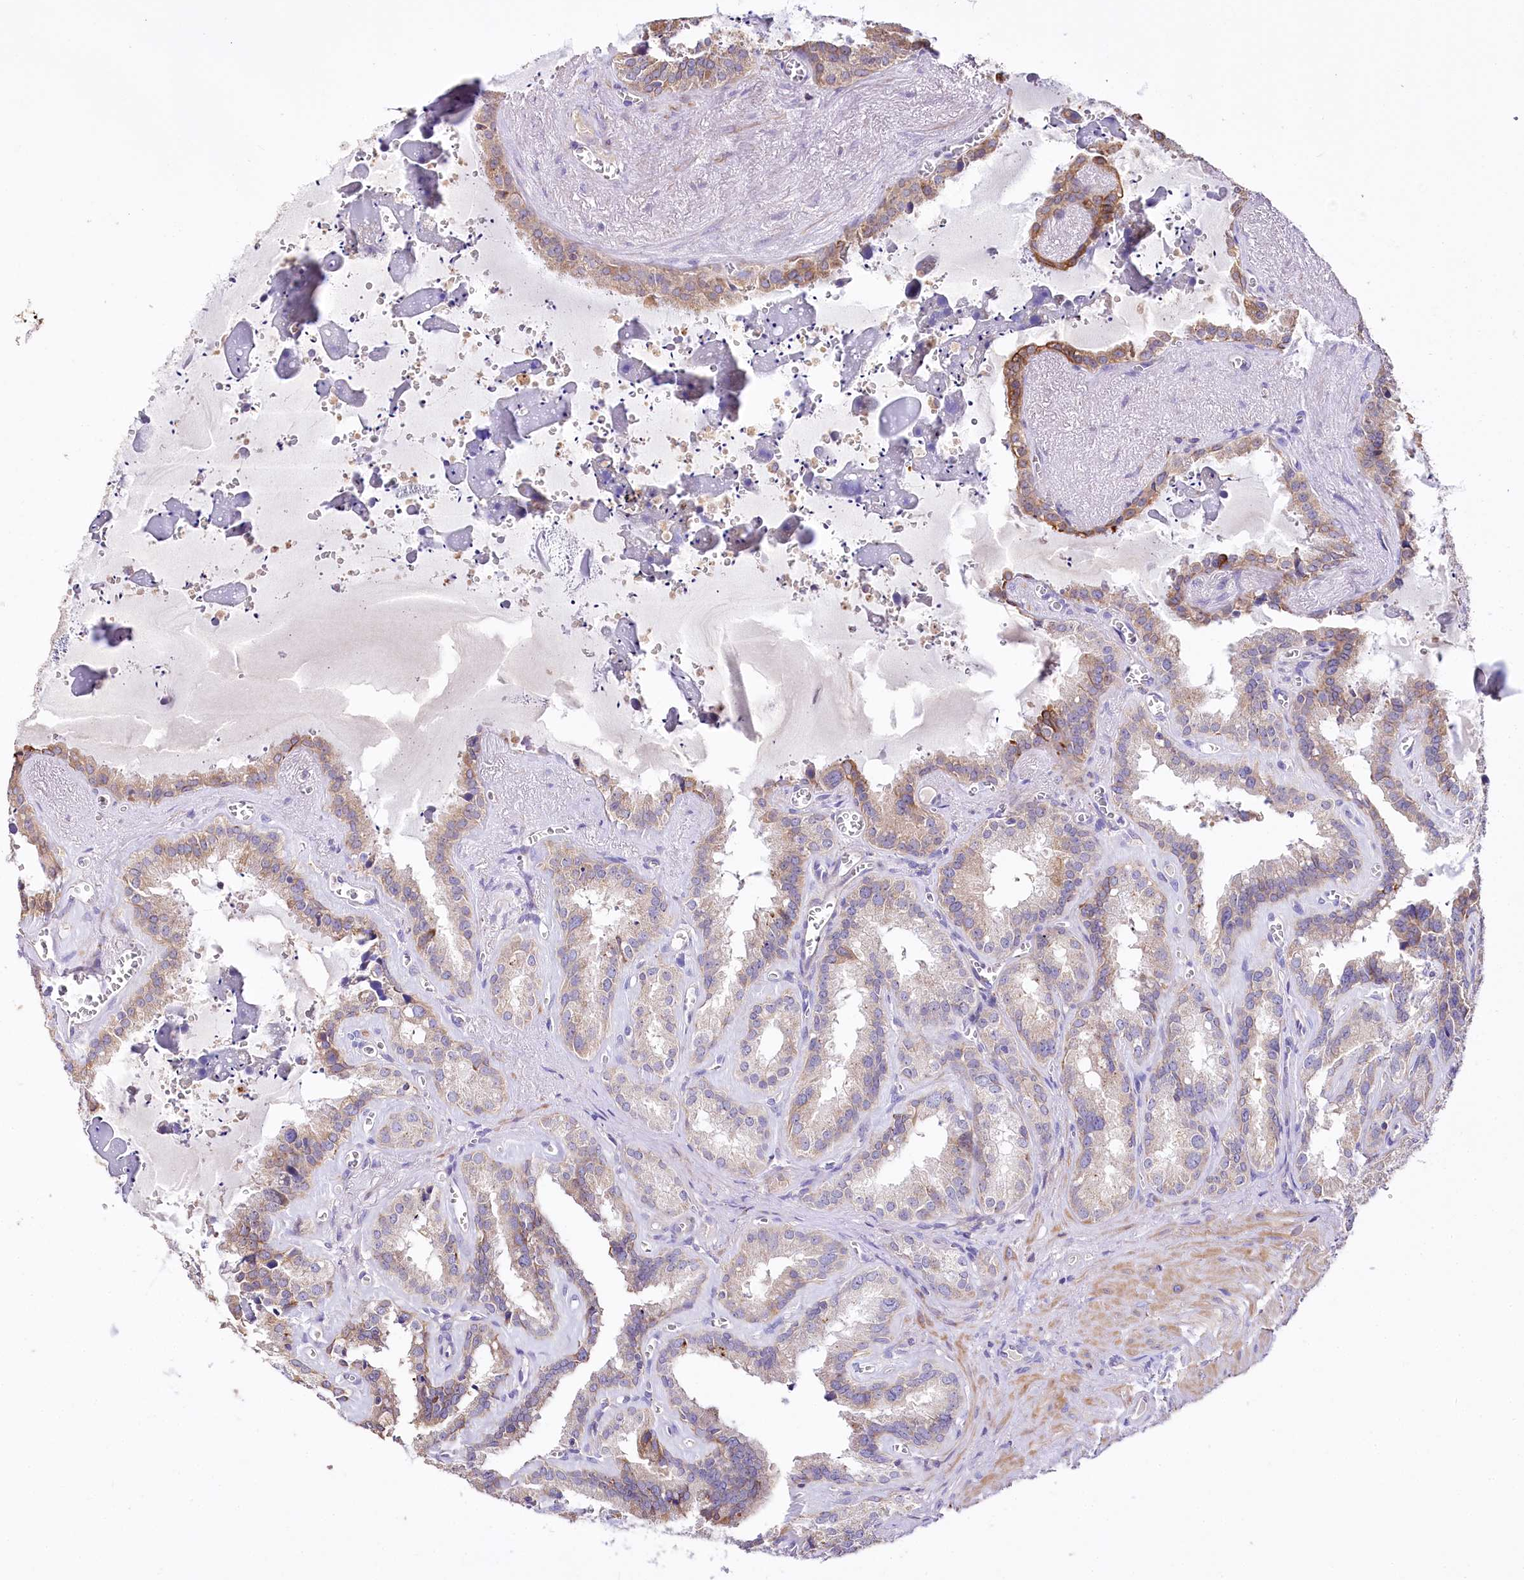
{"staining": {"intensity": "moderate", "quantity": ">75%", "location": "cytoplasmic/membranous"}, "tissue": "seminal vesicle", "cell_type": "Glandular cells", "image_type": "normal", "snomed": [{"axis": "morphology", "description": "Normal tissue, NOS"}, {"axis": "topography", "description": "Prostate"}, {"axis": "topography", "description": "Seminal veicle"}], "caption": "A high-resolution image shows IHC staining of unremarkable seminal vesicle, which displays moderate cytoplasmic/membranous staining in approximately >75% of glandular cells.", "gene": "PTER", "patient": {"sex": "male", "age": 59}}